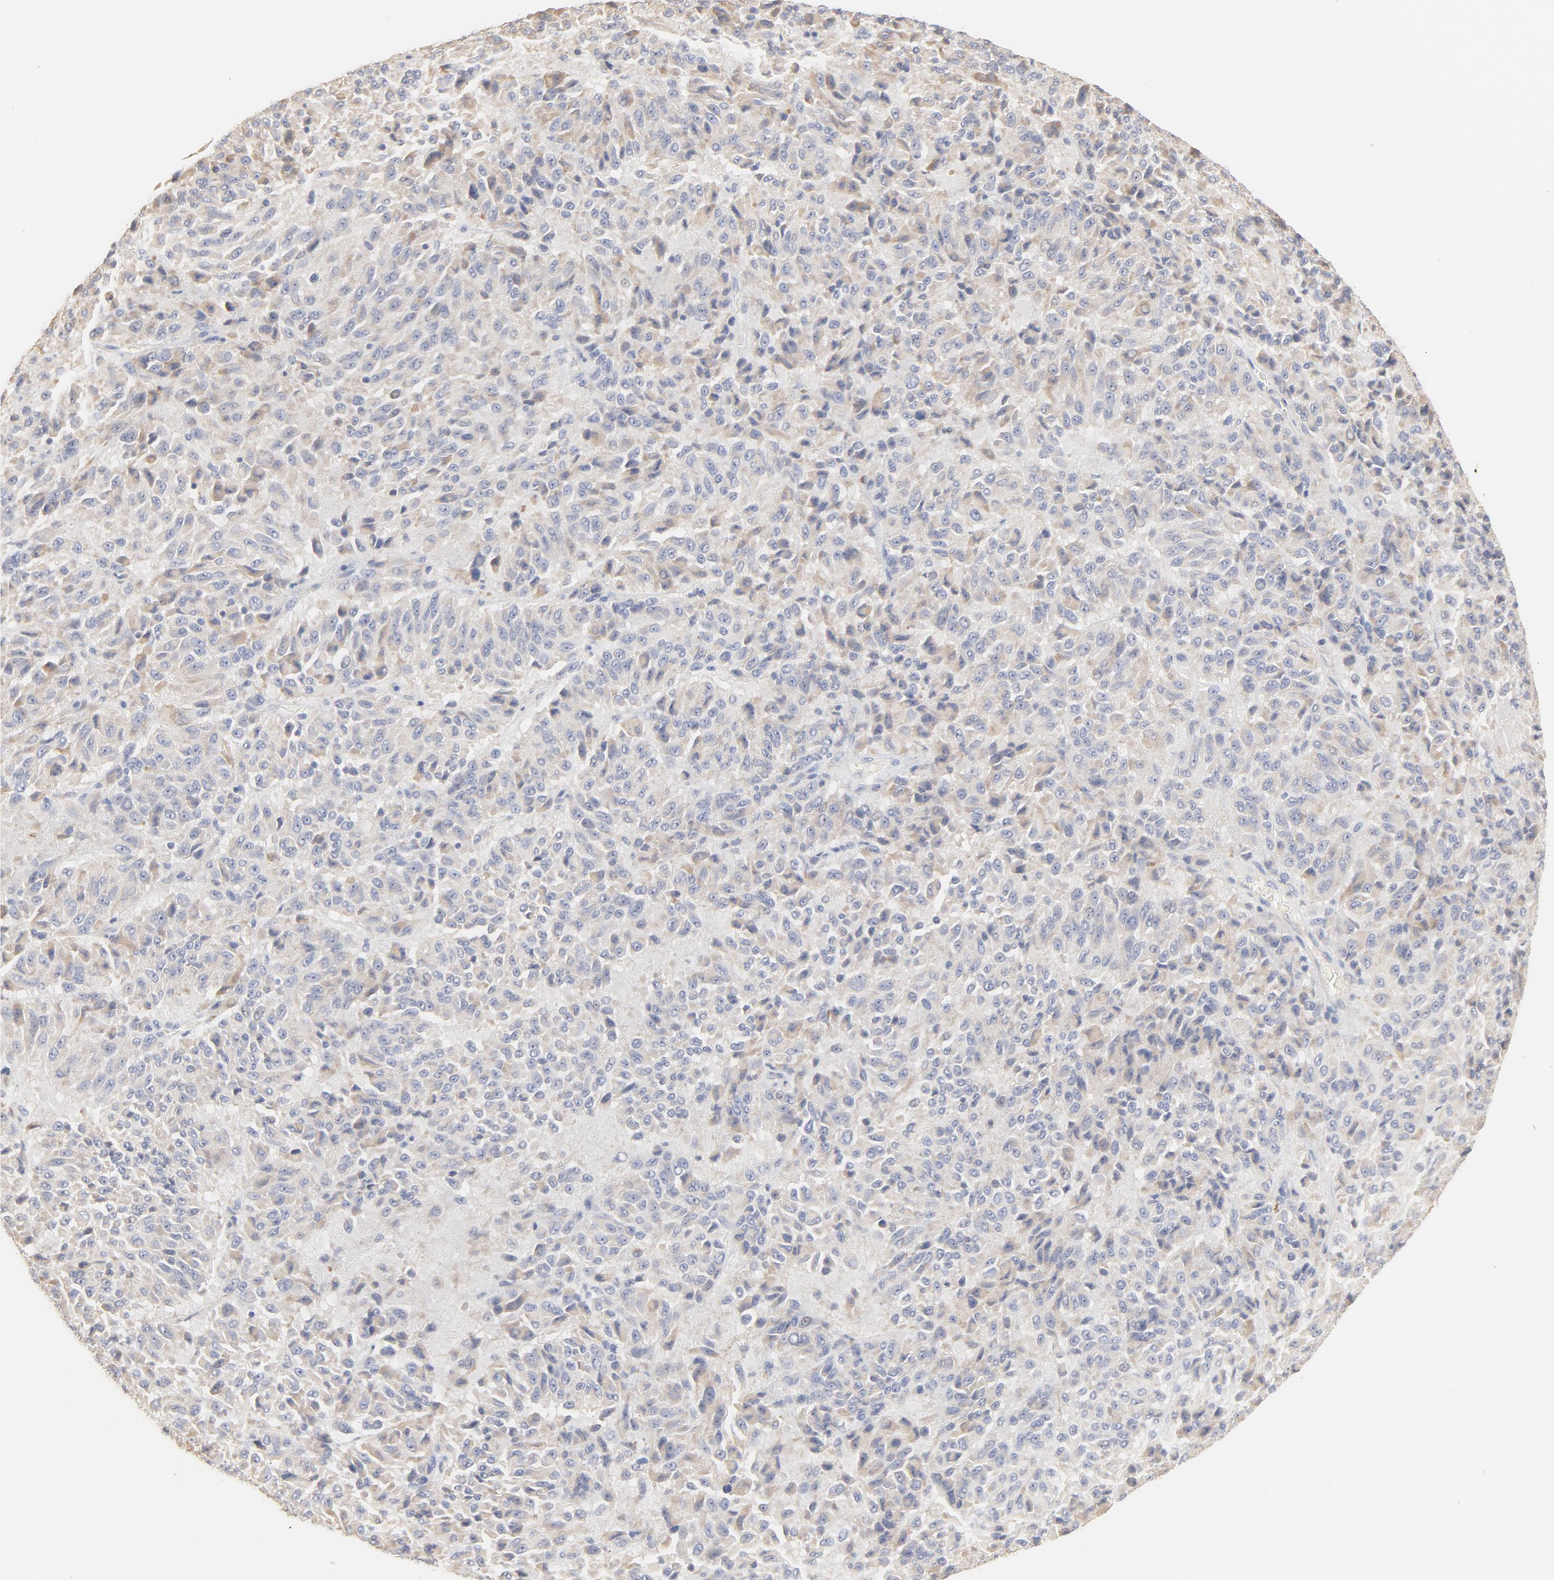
{"staining": {"intensity": "negative", "quantity": "none", "location": "none"}, "tissue": "melanoma", "cell_type": "Tumor cells", "image_type": "cancer", "snomed": [{"axis": "morphology", "description": "Malignant melanoma, Metastatic site"}, {"axis": "topography", "description": "Lung"}], "caption": "DAB (3,3'-diaminobenzidine) immunohistochemical staining of human melanoma shows no significant staining in tumor cells.", "gene": "FCGBP", "patient": {"sex": "male", "age": 64}}